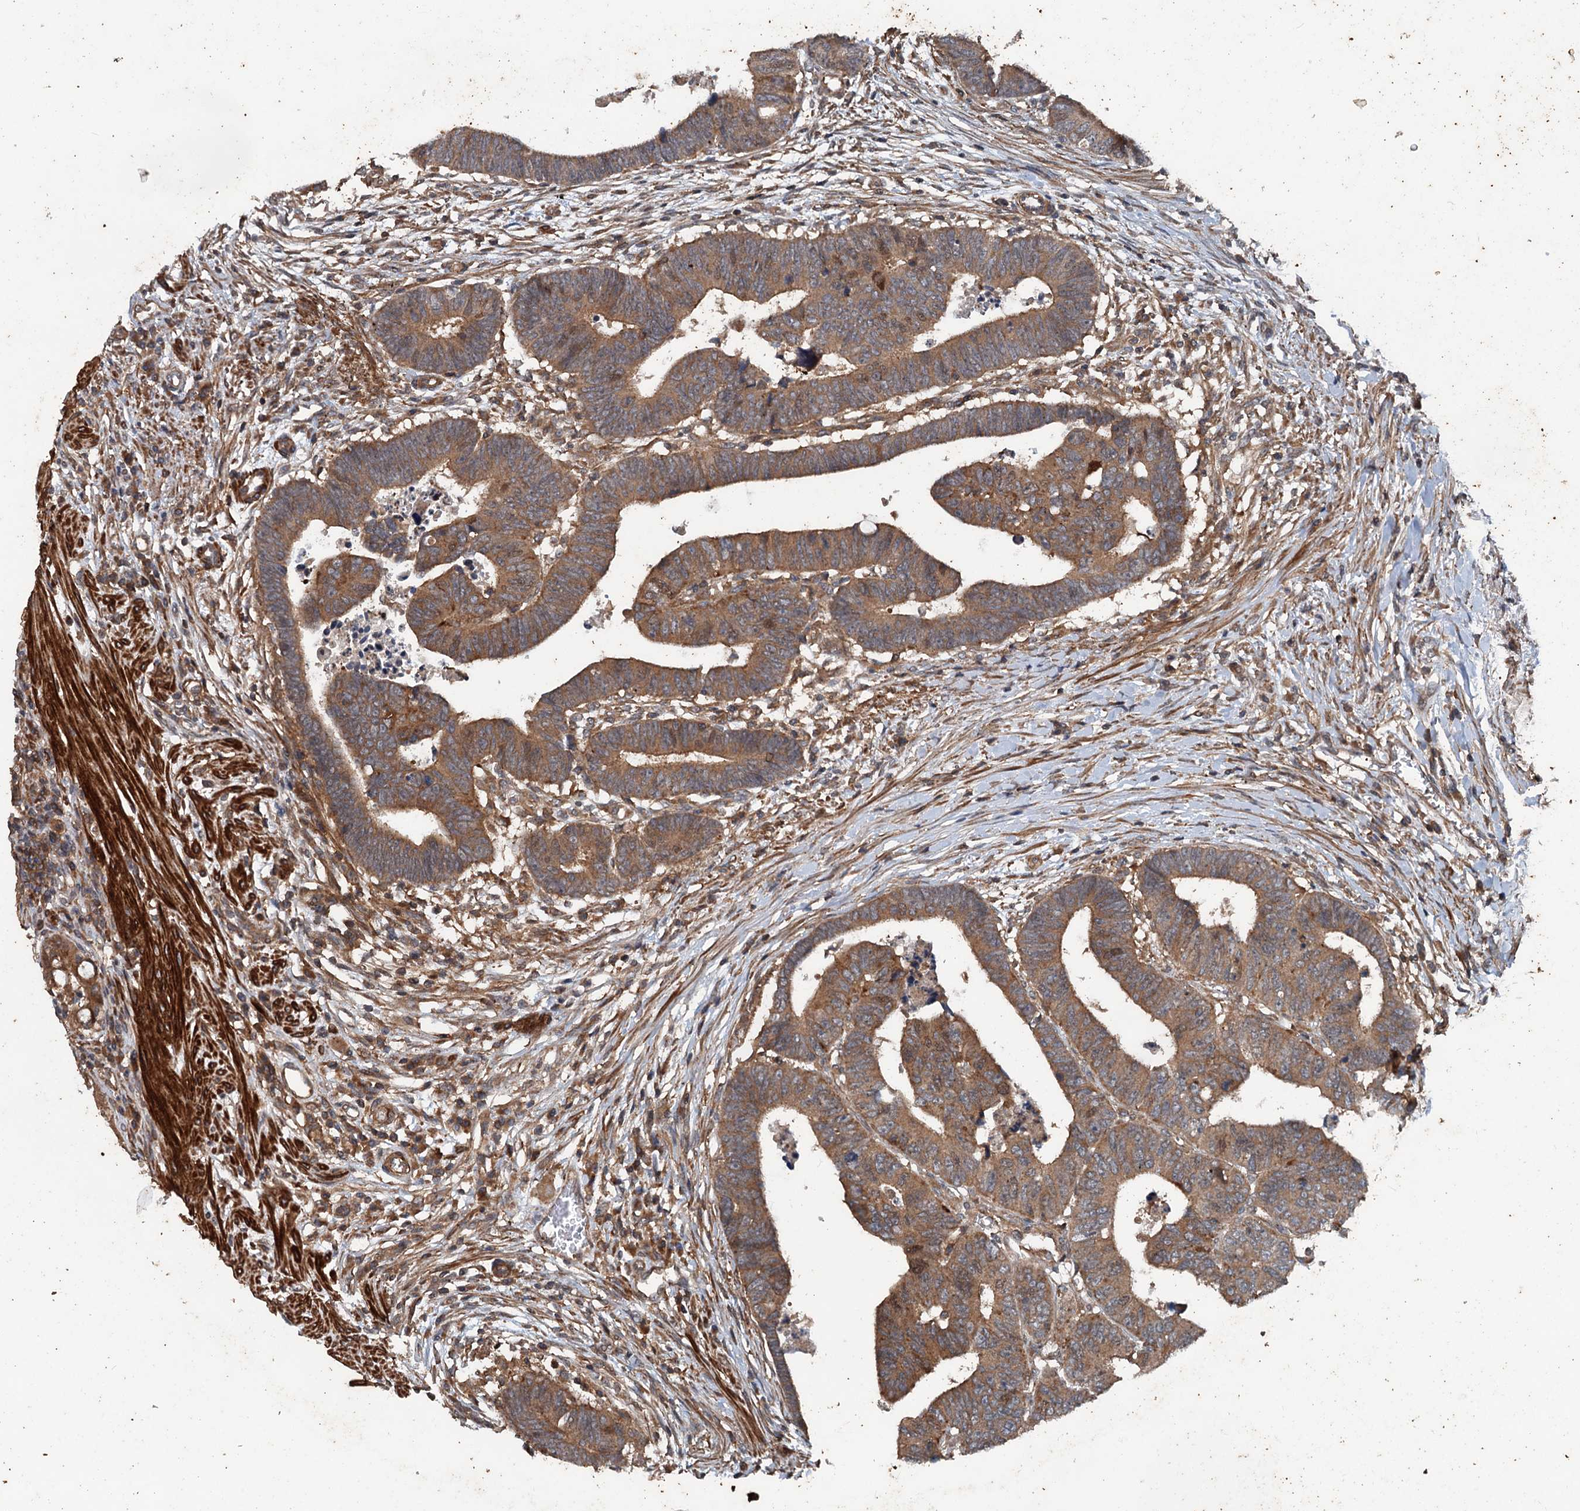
{"staining": {"intensity": "moderate", "quantity": ">75%", "location": "cytoplasmic/membranous"}, "tissue": "colorectal cancer", "cell_type": "Tumor cells", "image_type": "cancer", "snomed": [{"axis": "morphology", "description": "Normal tissue, NOS"}, {"axis": "morphology", "description": "Adenocarcinoma, NOS"}, {"axis": "topography", "description": "Rectum"}], "caption": "Colorectal cancer was stained to show a protein in brown. There is medium levels of moderate cytoplasmic/membranous staining in approximately >75% of tumor cells.", "gene": "TEDC1", "patient": {"sex": "female", "age": 65}}